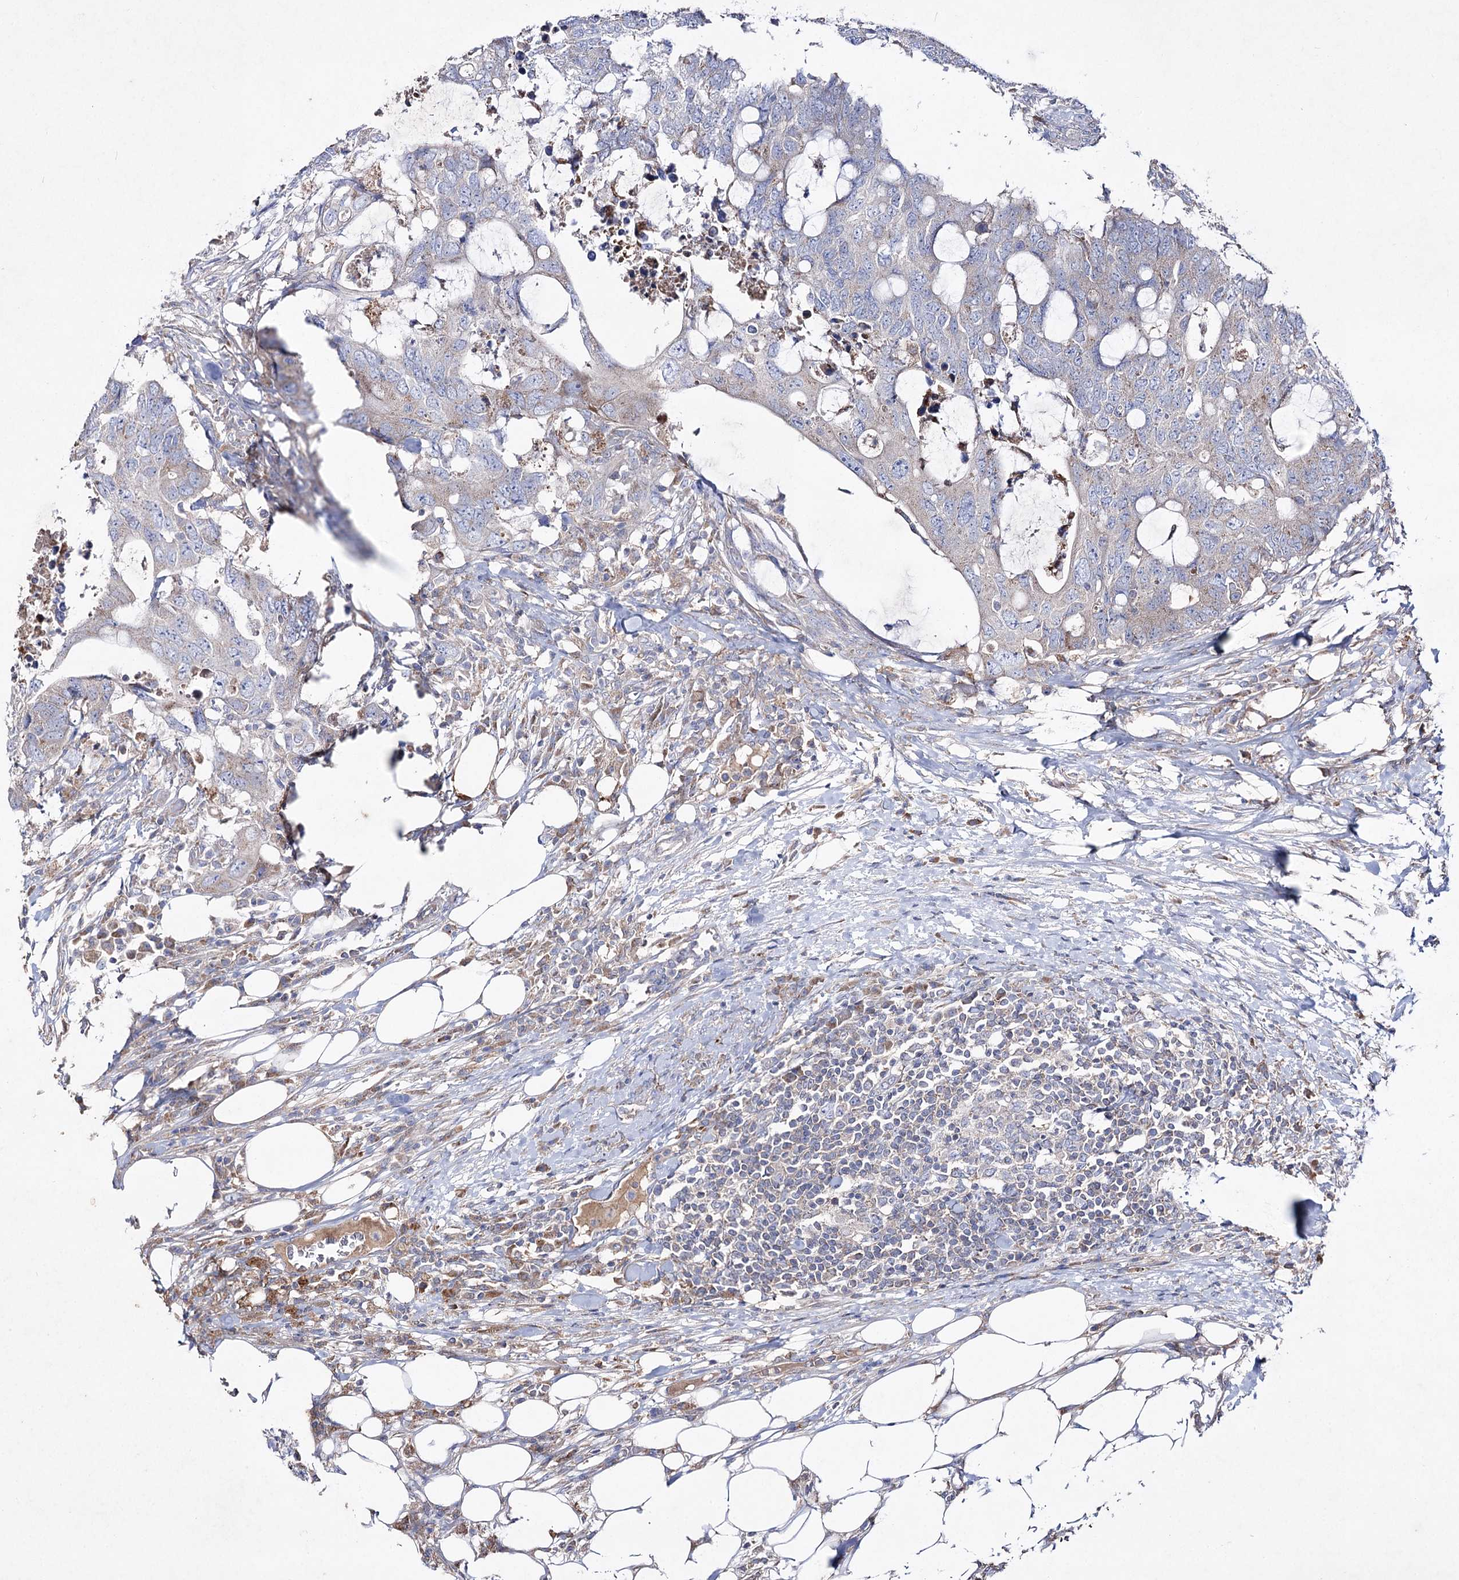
{"staining": {"intensity": "weak", "quantity": "25%-75%", "location": "cytoplasmic/membranous"}, "tissue": "colorectal cancer", "cell_type": "Tumor cells", "image_type": "cancer", "snomed": [{"axis": "morphology", "description": "Adenocarcinoma, NOS"}, {"axis": "topography", "description": "Colon"}], "caption": "Adenocarcinoma (colorectal) stained with immunohistochemistry displays weak cytoplasmic/membranous expression in about 25%-75% of tumor cells. The staining was performed using DAB to visualize the protein expression in brown, while the nuclei were stained in blue with hematoxylin (Magnification: 20x).", "gene": "NAGLU", "patient": {"sex": "male", "age": 71}}